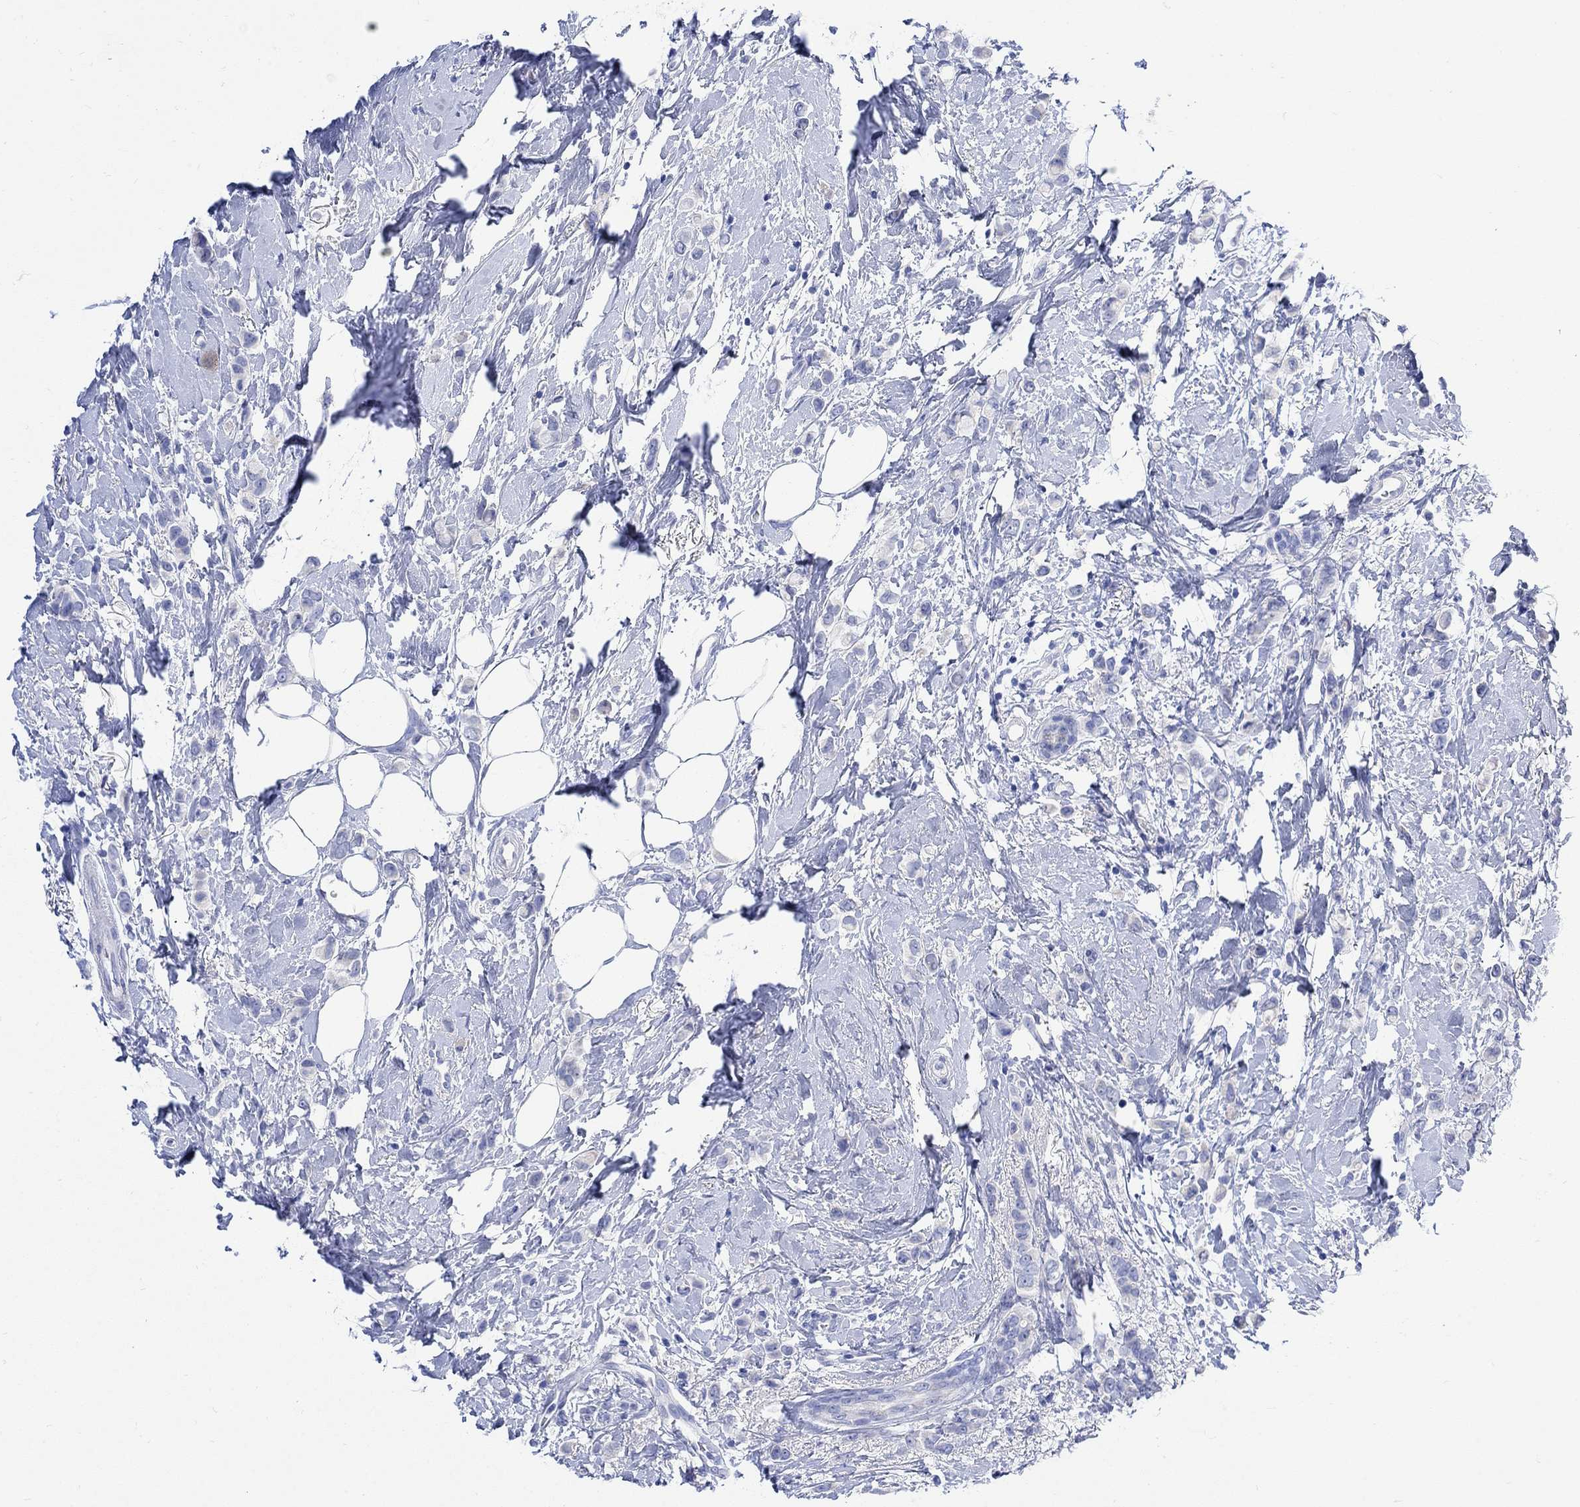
{"staining": {"intensity": "negative", "quantity": "none", "location": "none"}, "tissue": "breast cancer", "cell_type": "Tumor cells", "image_type": "cancer", "snomed": [{"axis": "morphology", "description": "Lobular carcinoma"}, {"axis": "topography", "description": "Breast"}], "caption": "Protein analysis of breast cancer (lobular carcinoma) shows no significant expression in tumor cells.", "gene": "MYL1", "patient": {"sex": "female", "age": 66}}